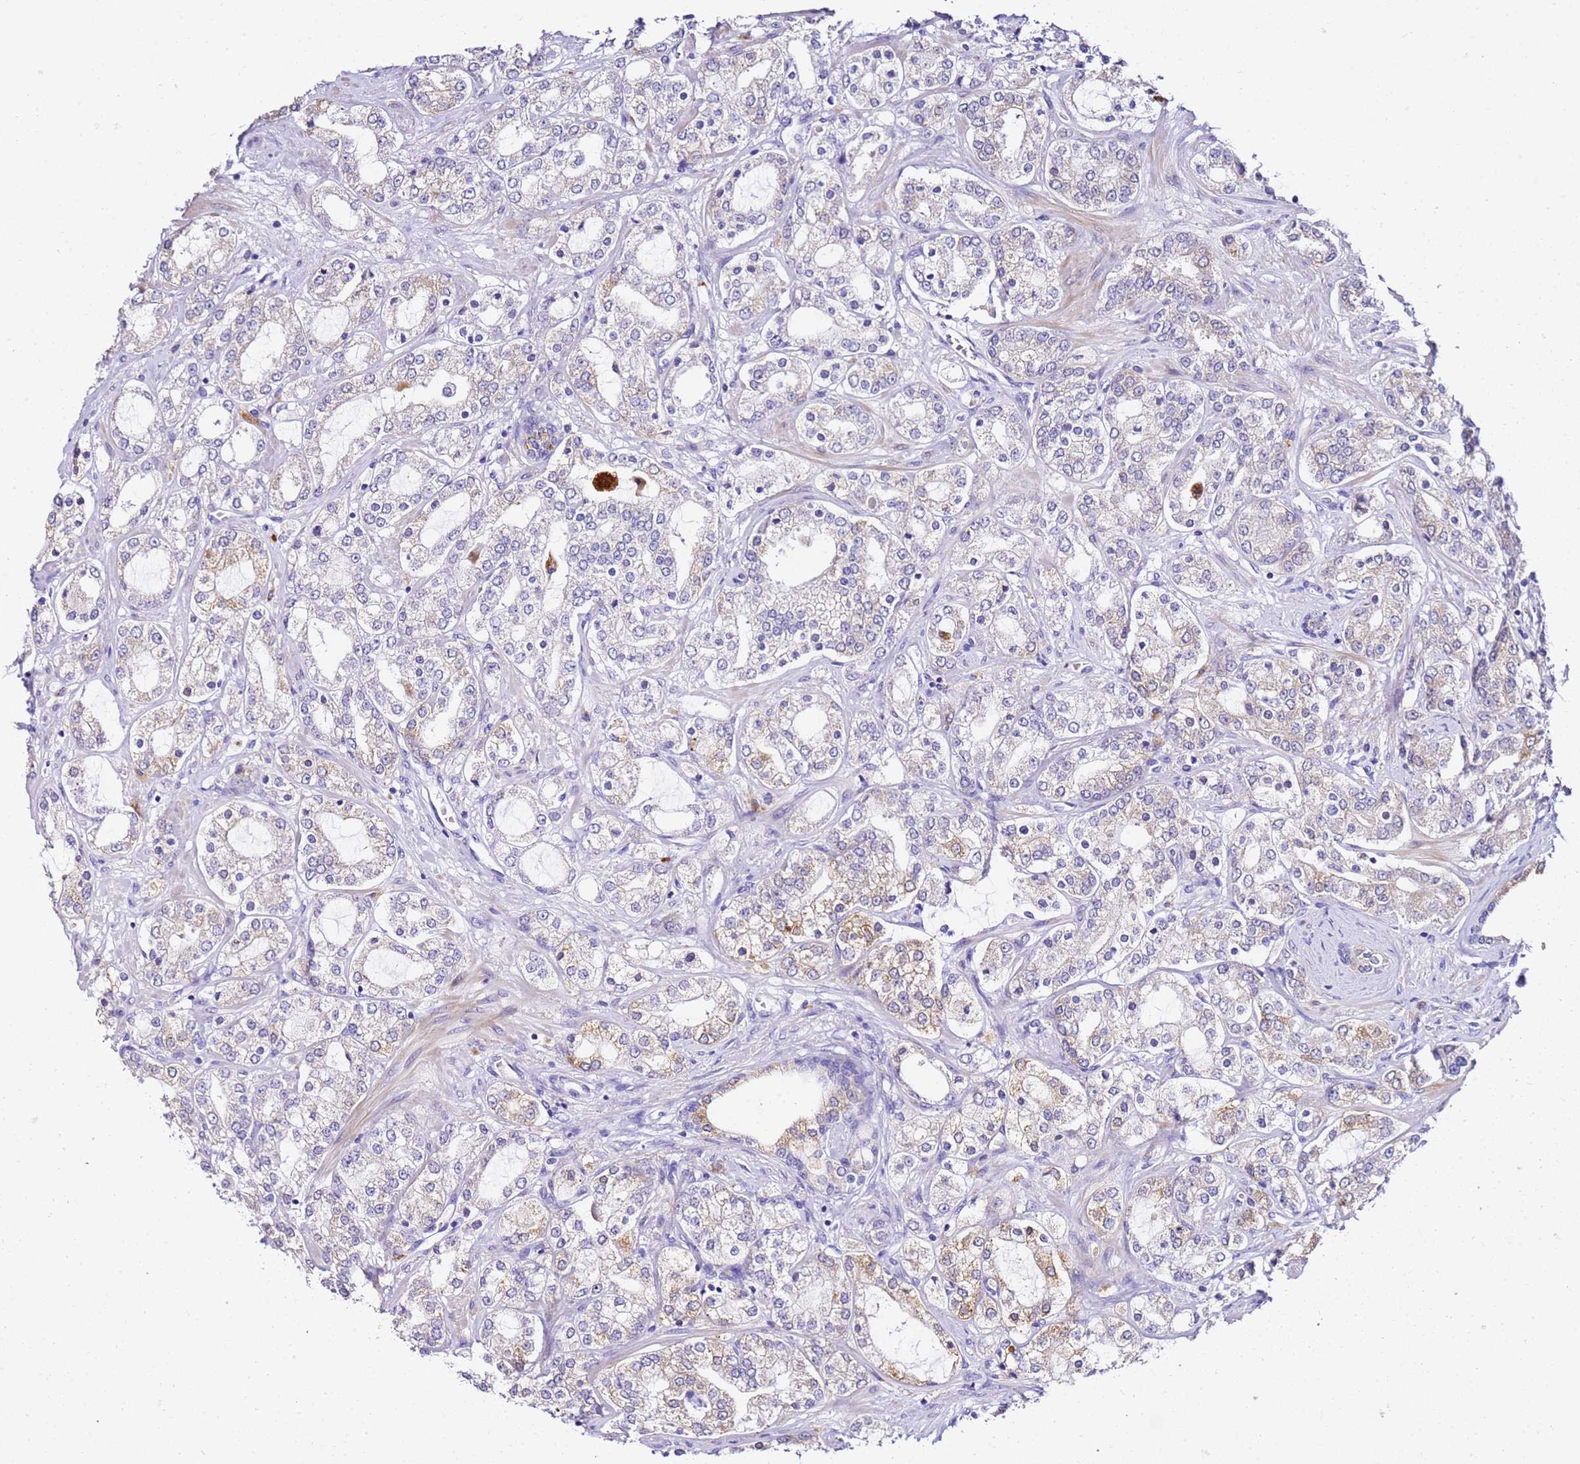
{"staining": {"intensity": "weak", "quantity": "25%-75%", "location": "cytoplasmic/membranous"}, "tissue": "prostate cancer", "cell_type": "Tumor cells", "image_type": "cancer", "snomed": [{"axis": "morphology", "description": "Adenocarcinoma, High grade"}, {"axis": "topography", "description": "Prostate"}], "caption": "About 25%-75% of tumor cells in human prostate adenocarcinoma (high-grade) display weak cytoplasmic/membranous protein positivity as visualized by brown immunohistochemical staining.", "gene": "HGD", "patient": {"sex": "male", "age": 64}}